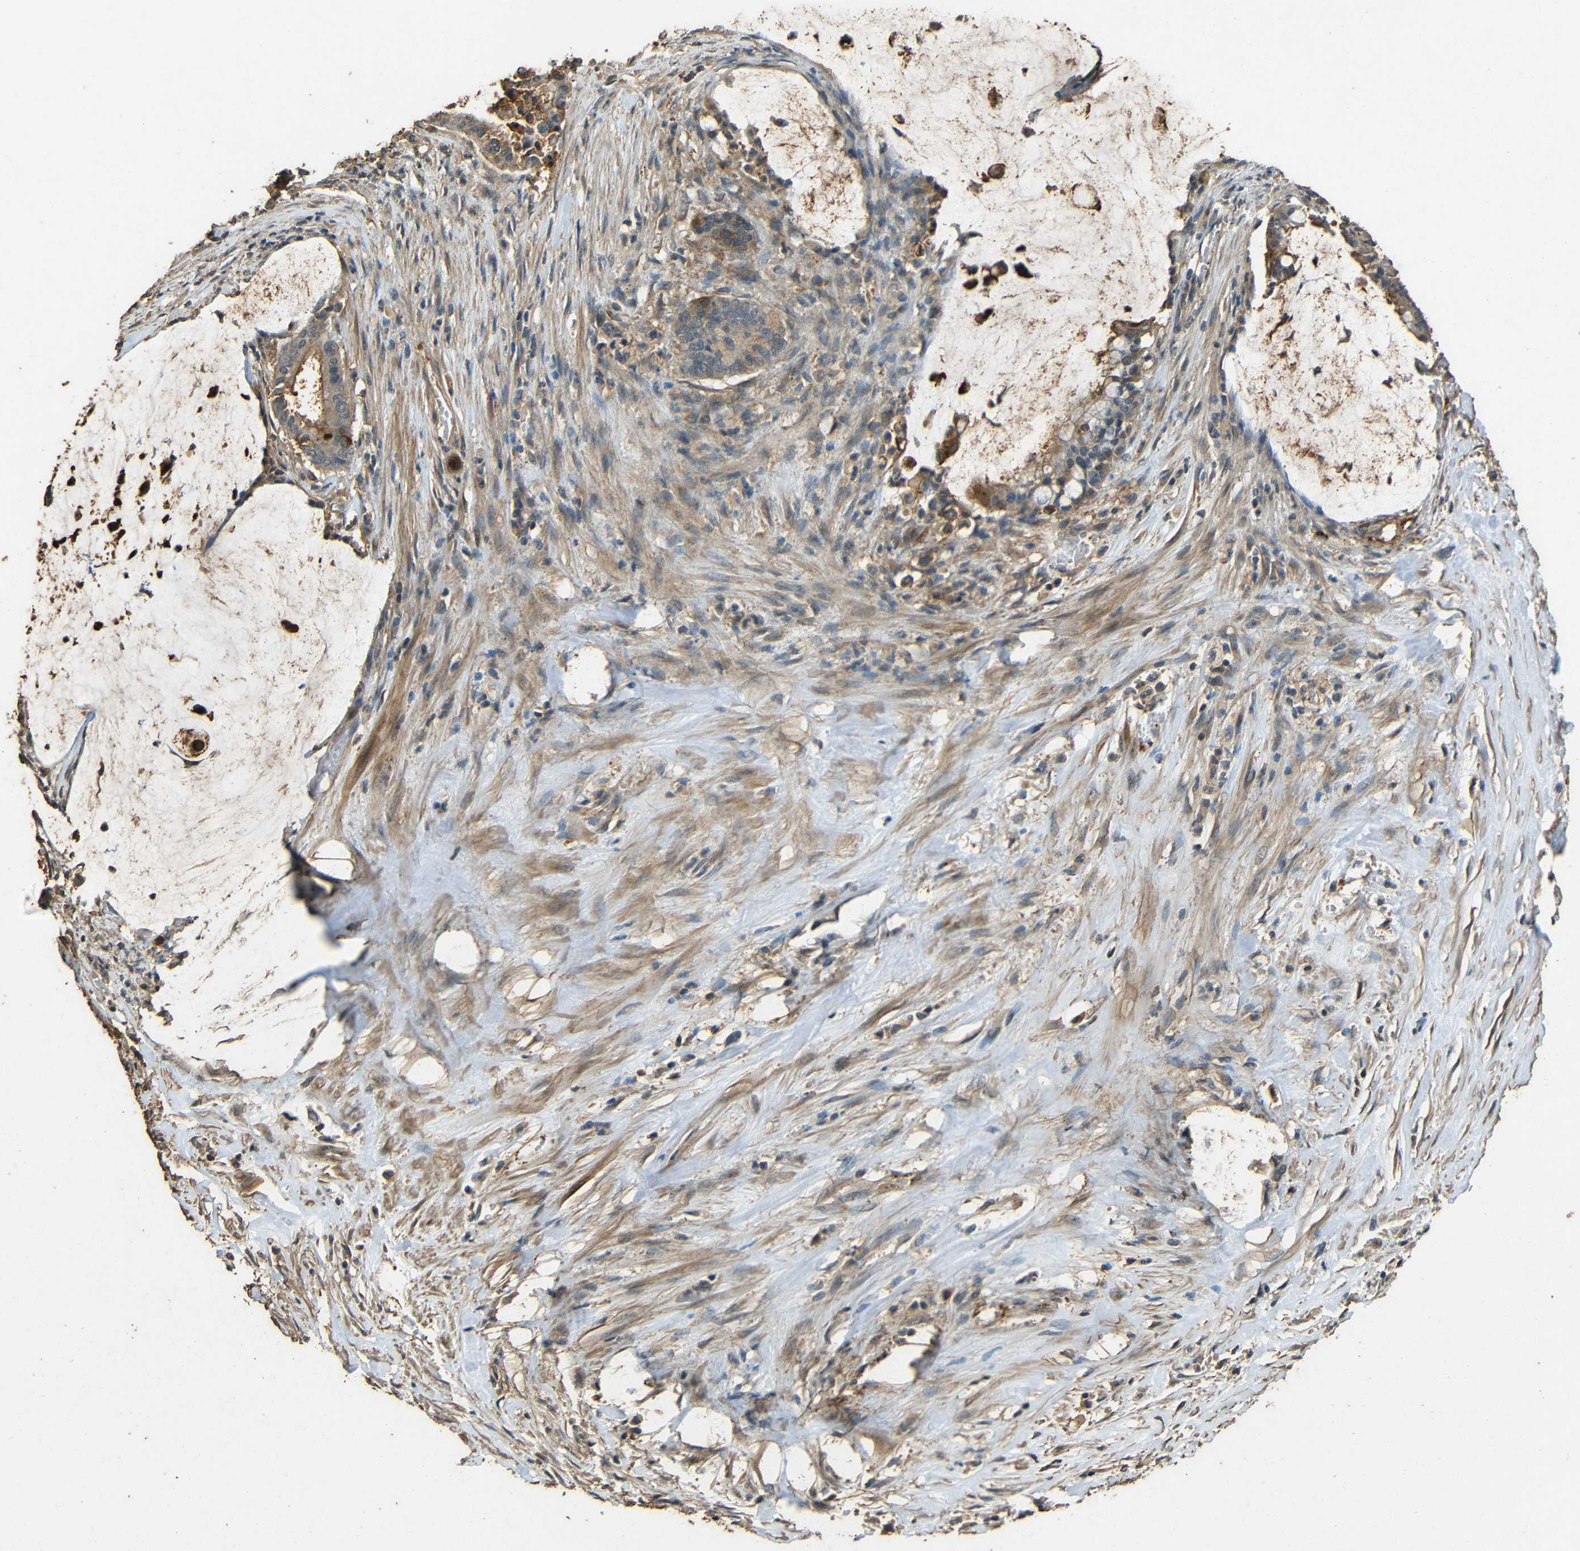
{"staining": {"intensity": "weak", "quantity": ">75%", "location": "cytoplasmic/membranous"}, "tissue": "pancreatic cancer", "cell_type": "Tumor cells", "image_type": "cancer", "snomed": [{"axis": "morphology", "description": "Adenocarcinoma, NOS"}, {"axis": "topography", "description": "Pancreas"}], "caption": "Pancreatic adenocarcinoma was stained to show a protein in brown. There is low levels of weak cytoplasmic/membranous positivity in about >75% of tumor cells.", "gene": "PDE5A", "patient": {"sex": "male", "age": 41}}